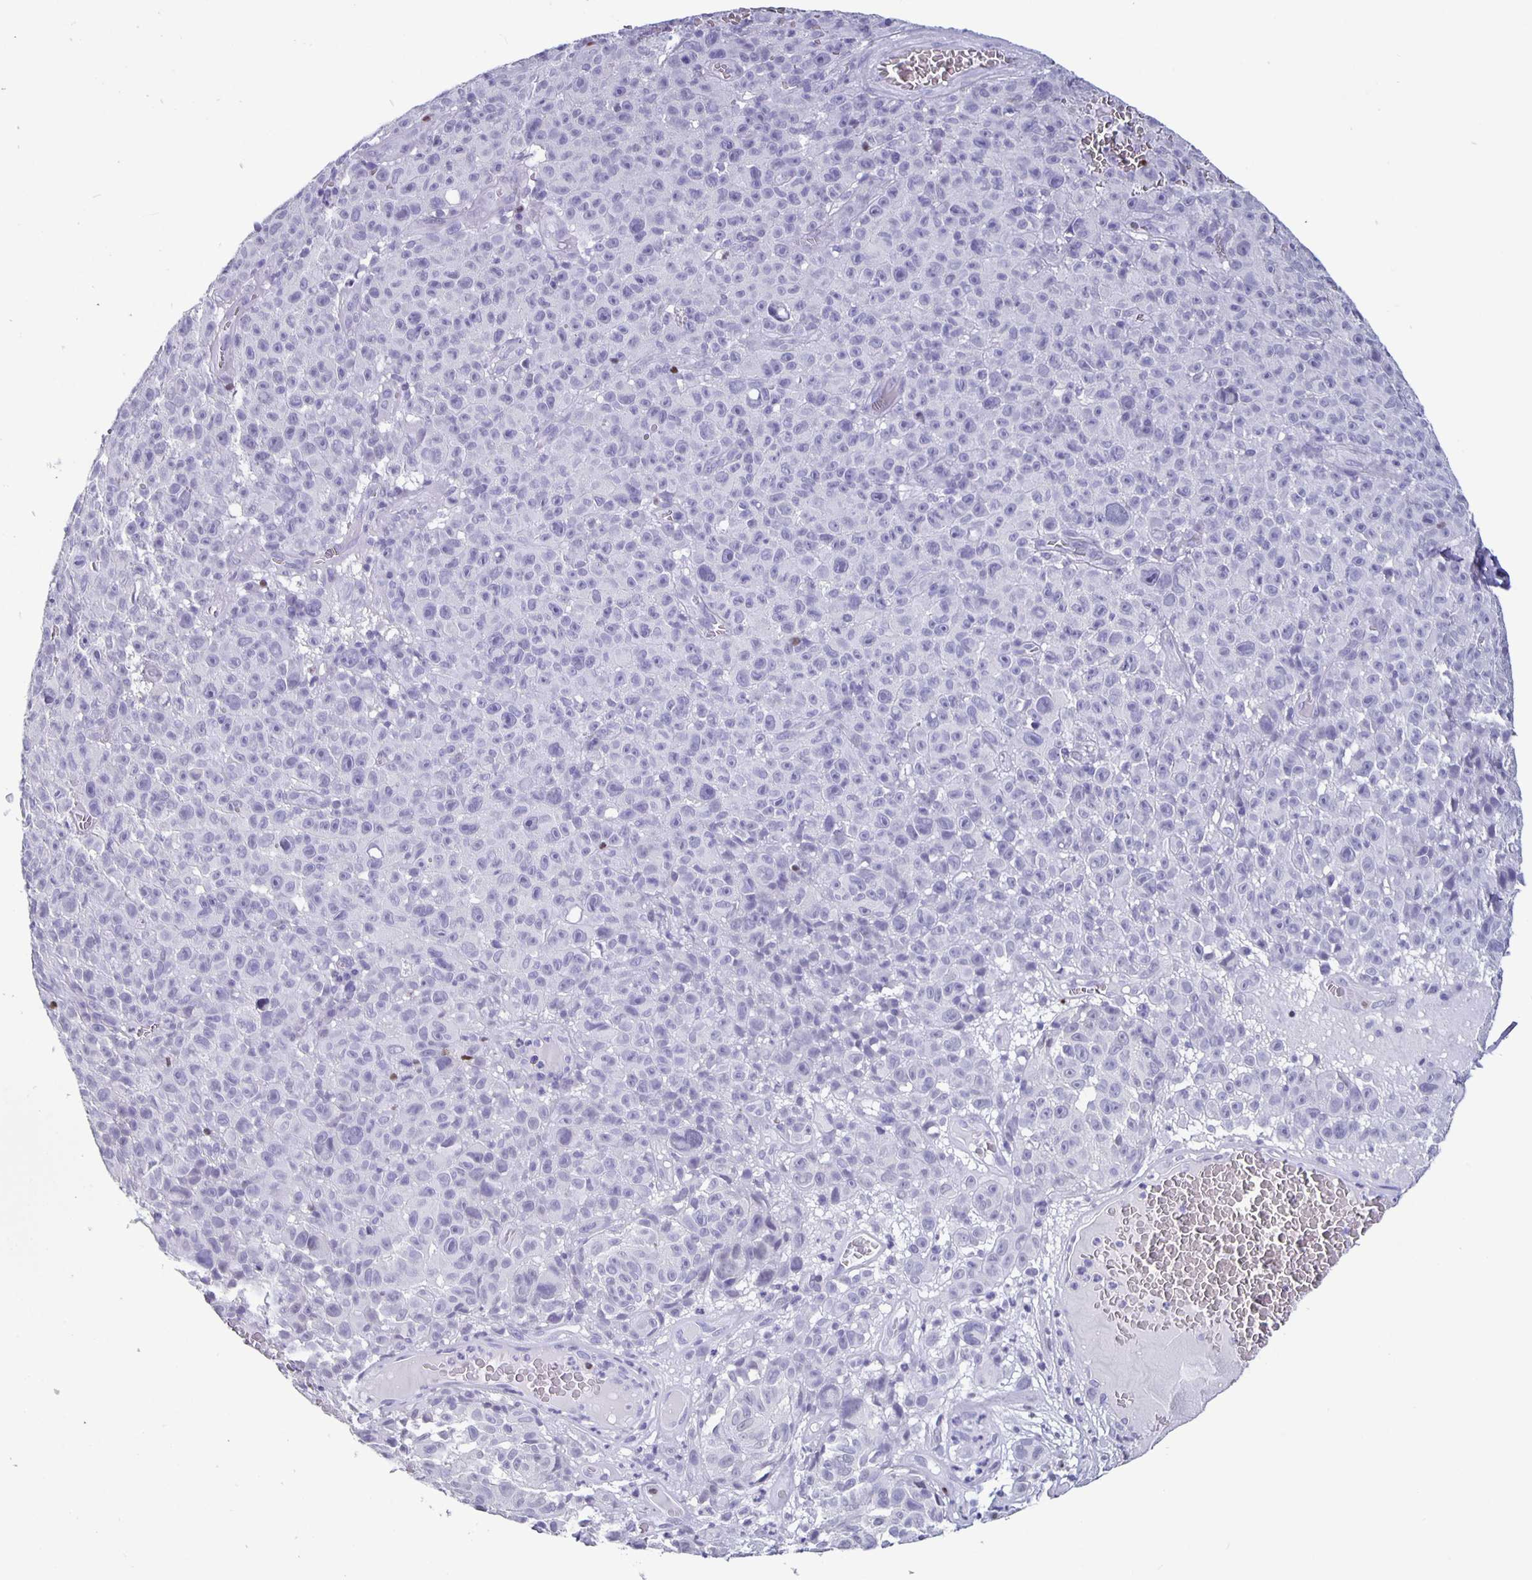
{"staining": {"intensity": "negative", "quantity": "none", "location": "none"}, "tissue": "melanoma", "cell_type": "Tumor cells", "image_type": "cancer", "snomed": [{"axis": "morphology", "description": "Malignant melanoma, NOS"}, {"axis": "topography", "description": "Skin"}], "caption": "This is an IHC image of human melanoma. There is no positivity in tumor cells.", "gene": "SATB2", "patient": {"sex": "female", "age": 82}}